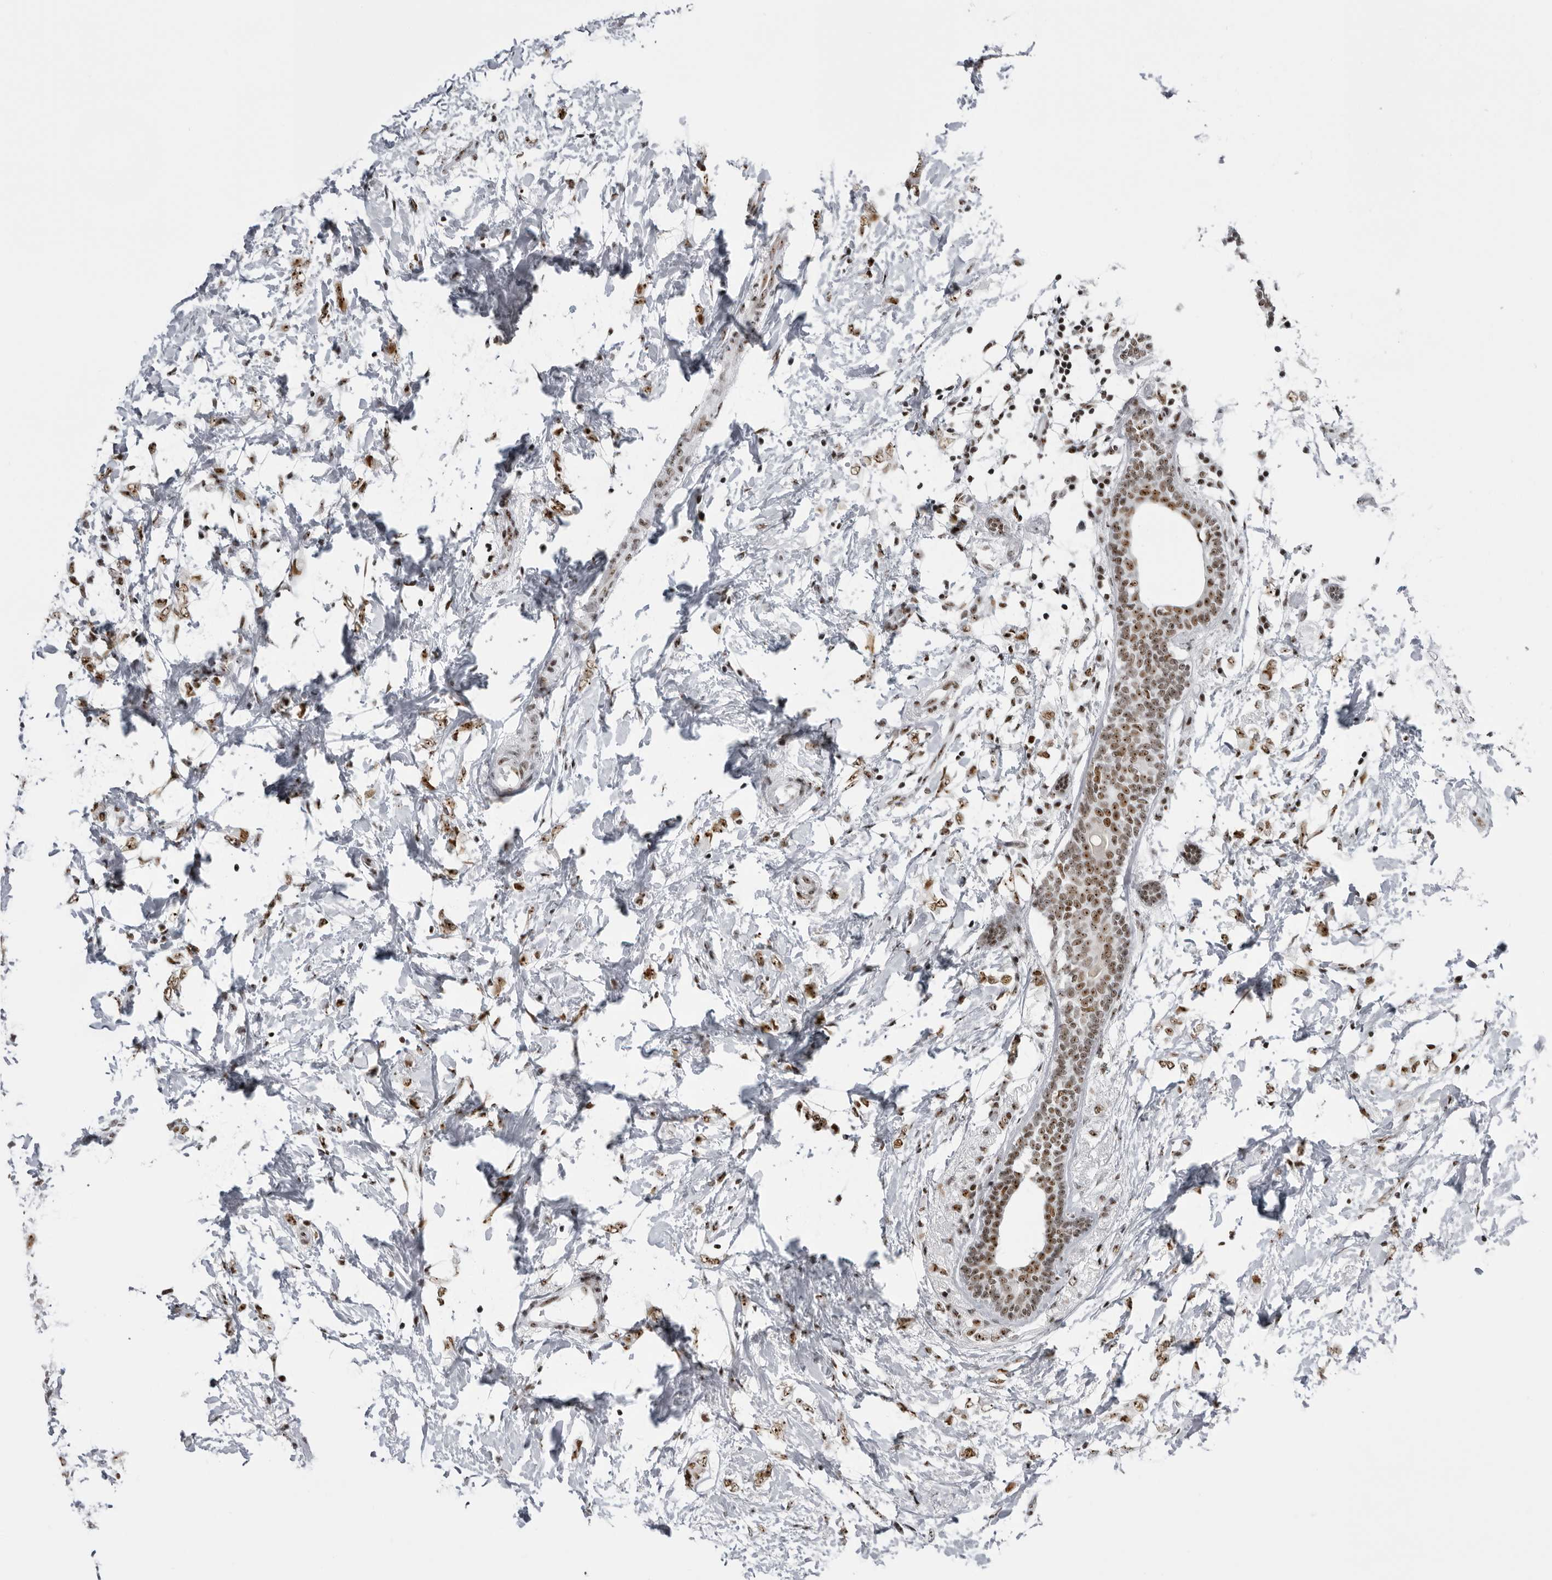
{"staining": {"intensity": "moderate", "quantity": ">75%", "location": "nuclear"}, "tissue": "breast cancer", "cell_type": "Tumor cells", "image_type": "cancer", "snomed": [{"axis": "morphology", "description": "Normal tissue, NOS"}, {"axis": "morphology", "description": "Lobular carcinoma"}, {"axis": "topography", "description": "Breast"}], "caption": "The immunohistochemical stain shows moderate nuclear expression in tumor cells of breast cancer tissue.", "gene": "DHX9", "patient": {"sex": "female", "age": 47}}